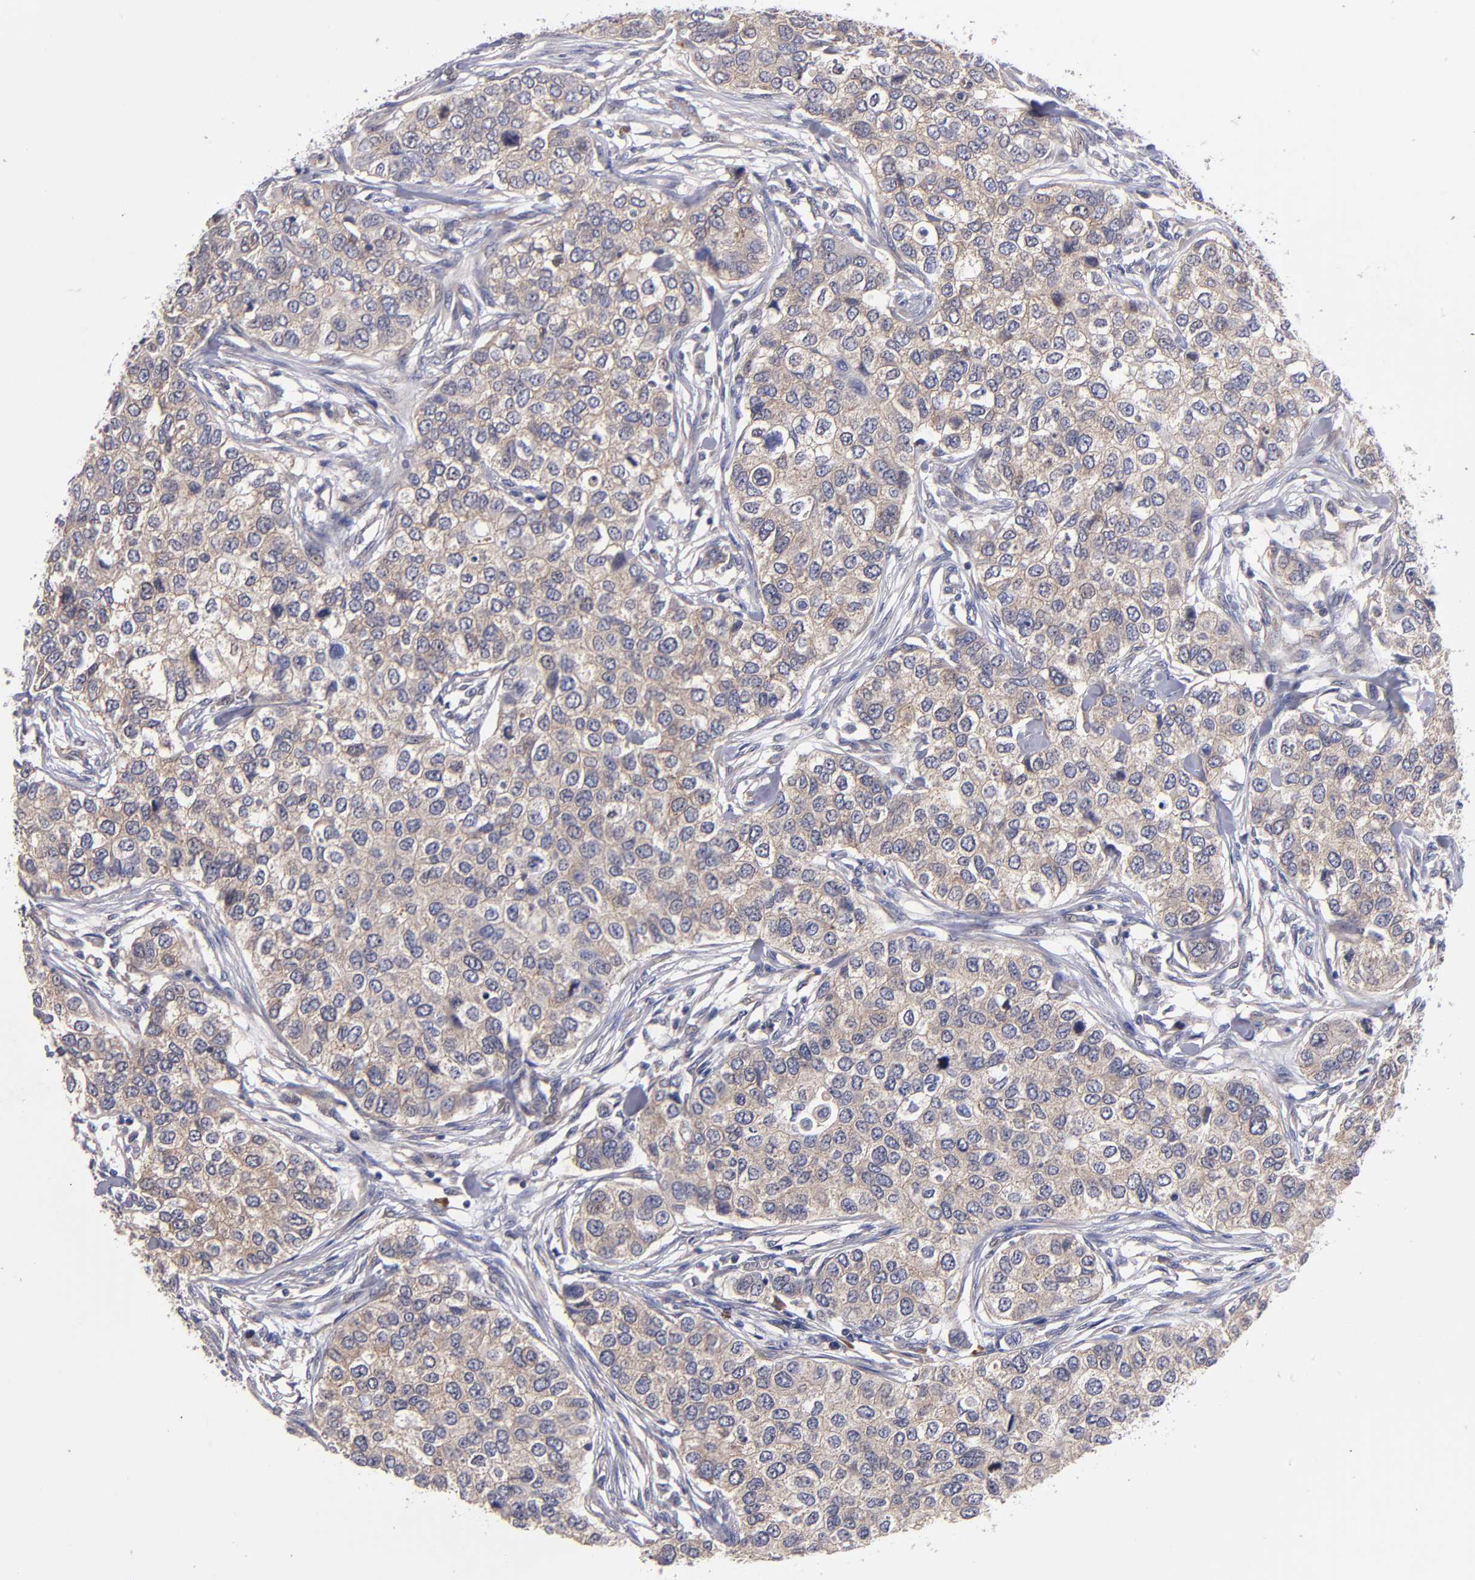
{"staining": {"intensity": "weak", "quantity": ">75%", "location": "cytoplasmic/membranous"}, "tissue": "breast cancer", "cell_type": "Tumor cells", "image_type": "cancer", "snomed": [{"axis": "morphology", "description": "Normal tissue, NOS"}, {"axis": "morphology", "description": "Duct carcinoma"}, {"axis": "topography", "description": "Breast"}], "caption": "This image displays breast cancer stained with immunohistochemistry to label a protein in brown. The cytoplasmic/membranous of tumor cells show weak positivity for the protein. Nuclei are counter-stained blue.", "gene": "EIF3L", "patient": {"sex": "female", "age": 49}}